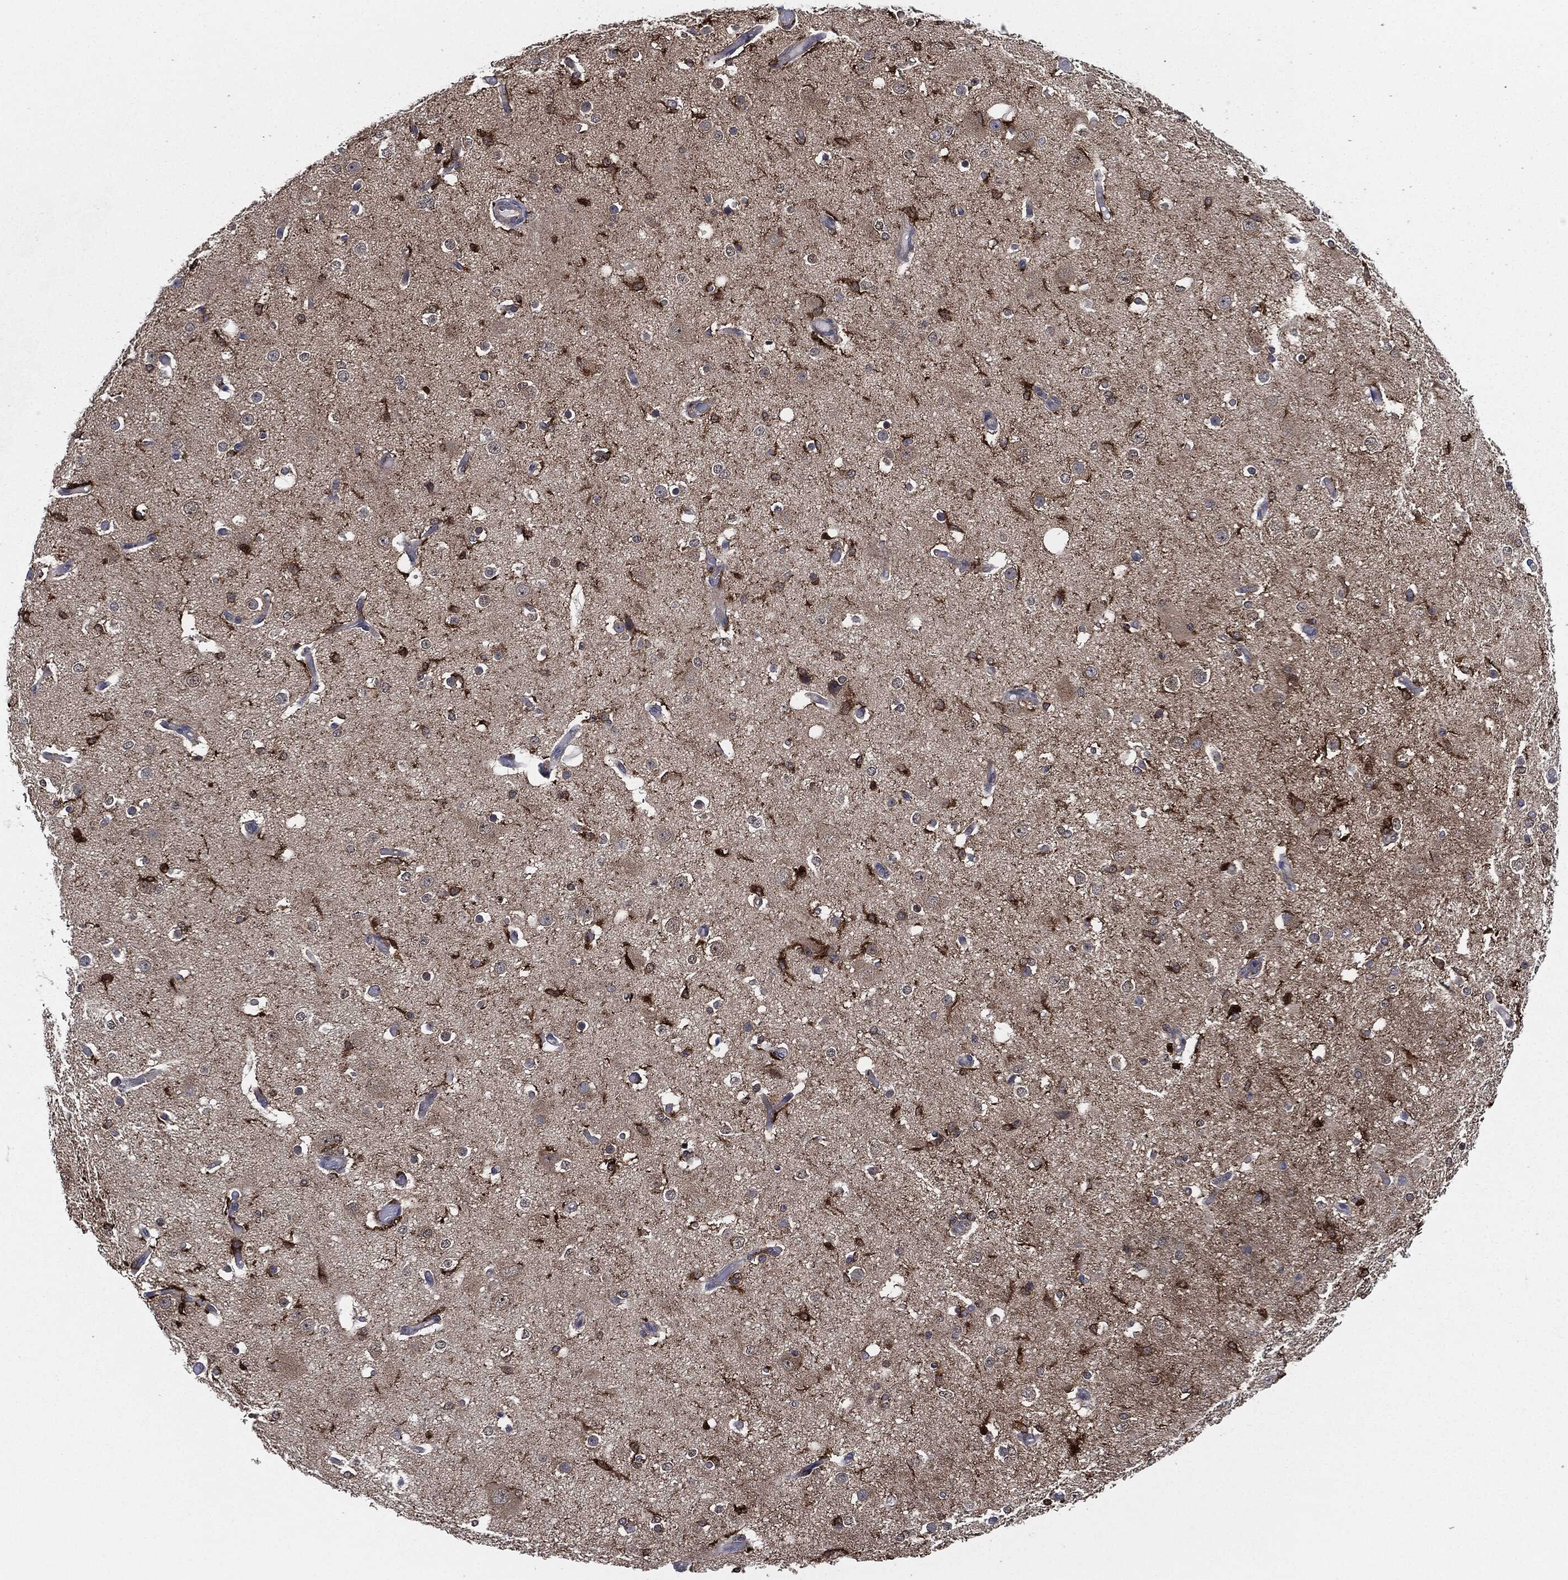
{"staining": {"intensity": "negative", "quantity": "none", "location": "none"}, "tissue": "cerebral cortex", "cell_type": "Endothelial cells", "image_type": "normal", "snomed": [{"axis": "morphology", "description": "Normal tissue, NOS"}, {"axis": "morphology", "description": "Inflammation, NOS"}, {"axis": "topography", "description": "Cerebral cortex"}], "caption": "Cerebral cortex stained for a protein using IHC demonstrates no expression endothelial cells.", "gene": "TMEM11", "patient": {"sex": "male", "age": 6}}